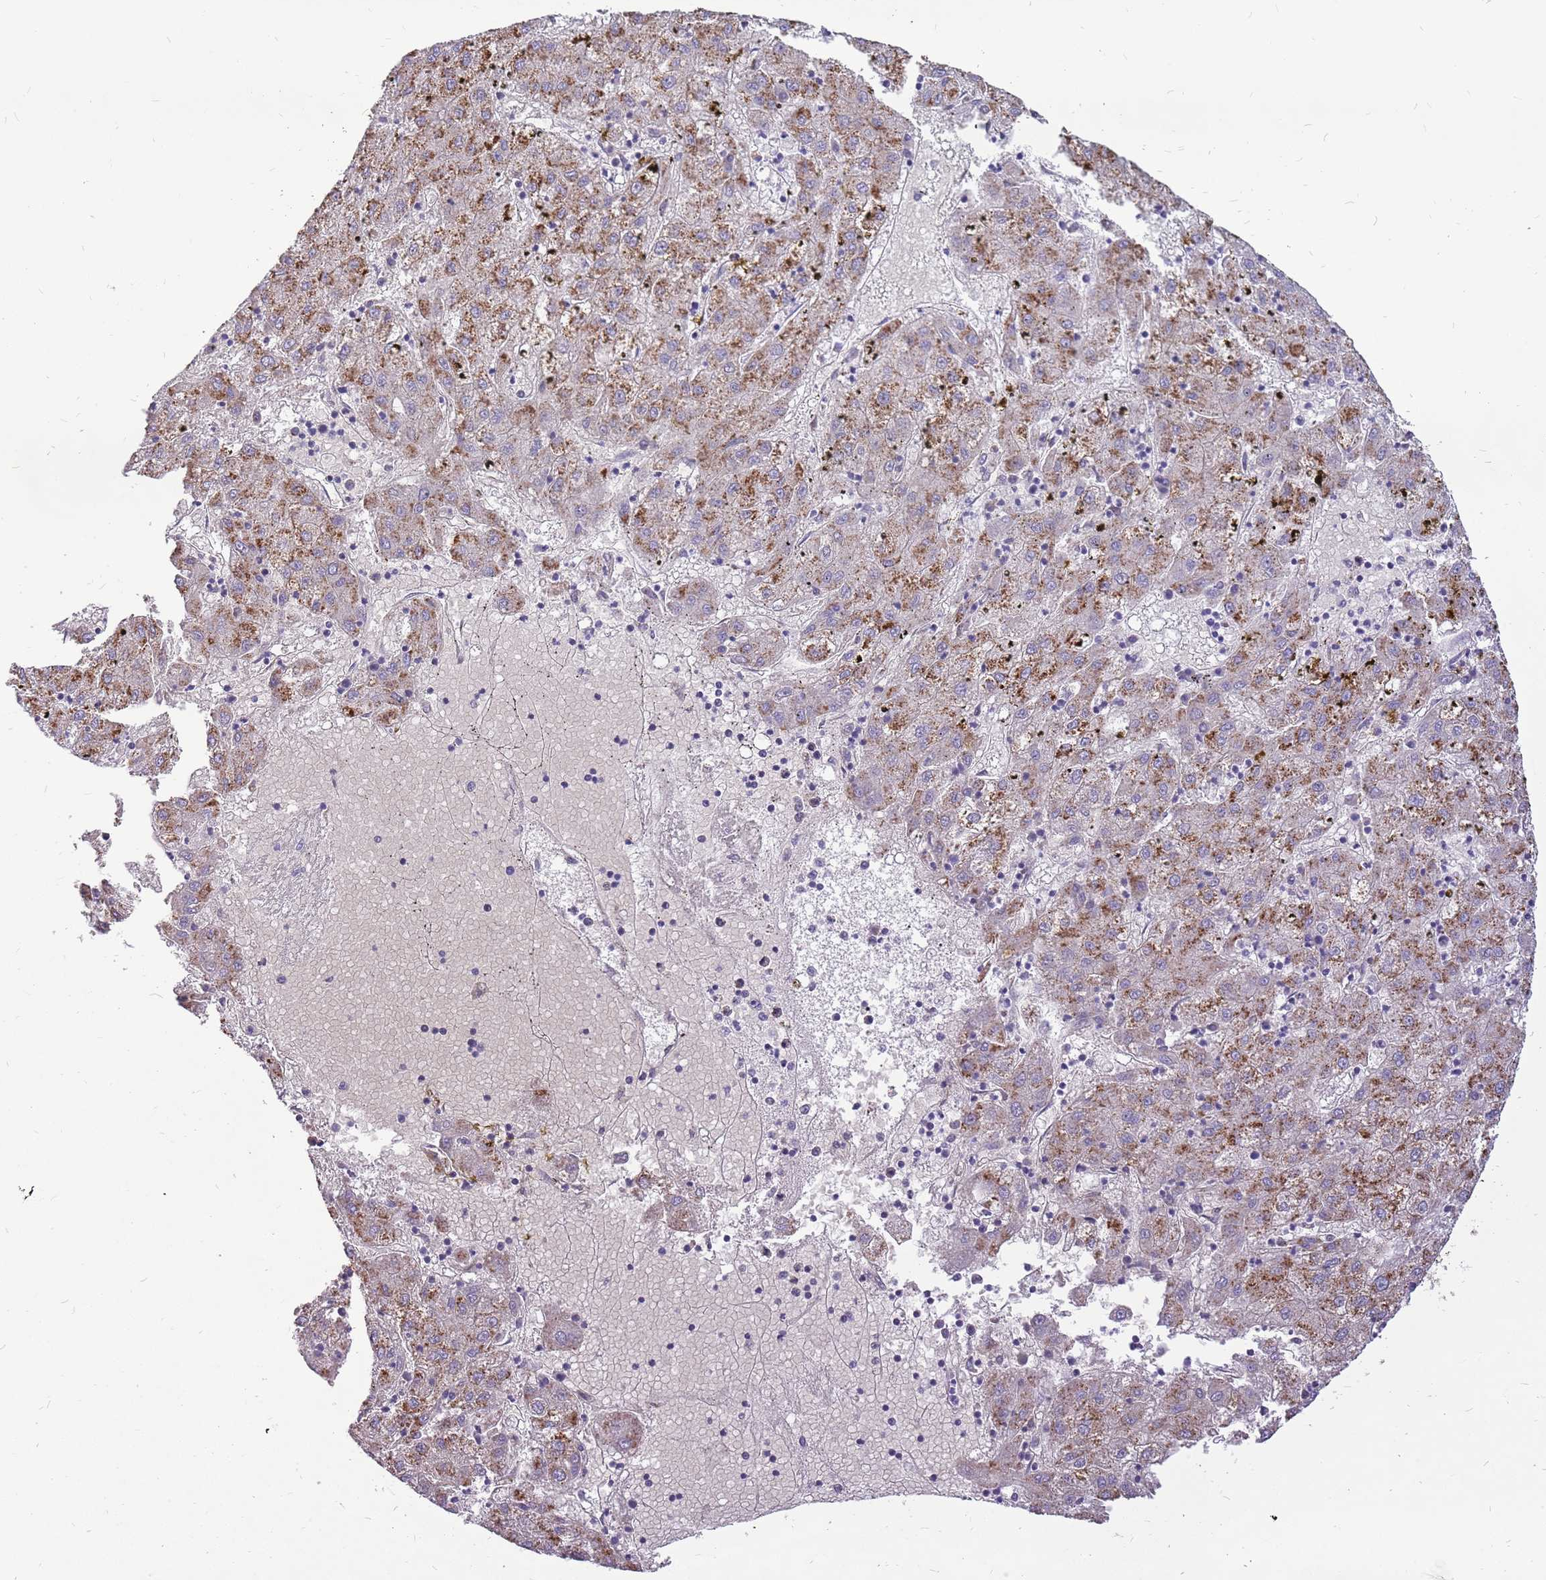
{"staining": {"intensity": "strong", "quantity": "25%-75%", "location": "cytoplasmic/membranous"}, "tissue": "liver cancer", "cell_type": "Tumor cells", "image_type": "cancer", "snomed": [{"axis": "morphology", "description": "Carcinoma, Hepatocellular, NOS"}, {"axis": "topography", "description": "Liver"}], "caption": "Immunohistochemical staining of liver cancer exhibits high levels of strong cytoplasmic/membranous positivity in about 25%-75% of tumor cells.", "gene": "PCNX1", "patient": {"sex": "male", "age": 72}}